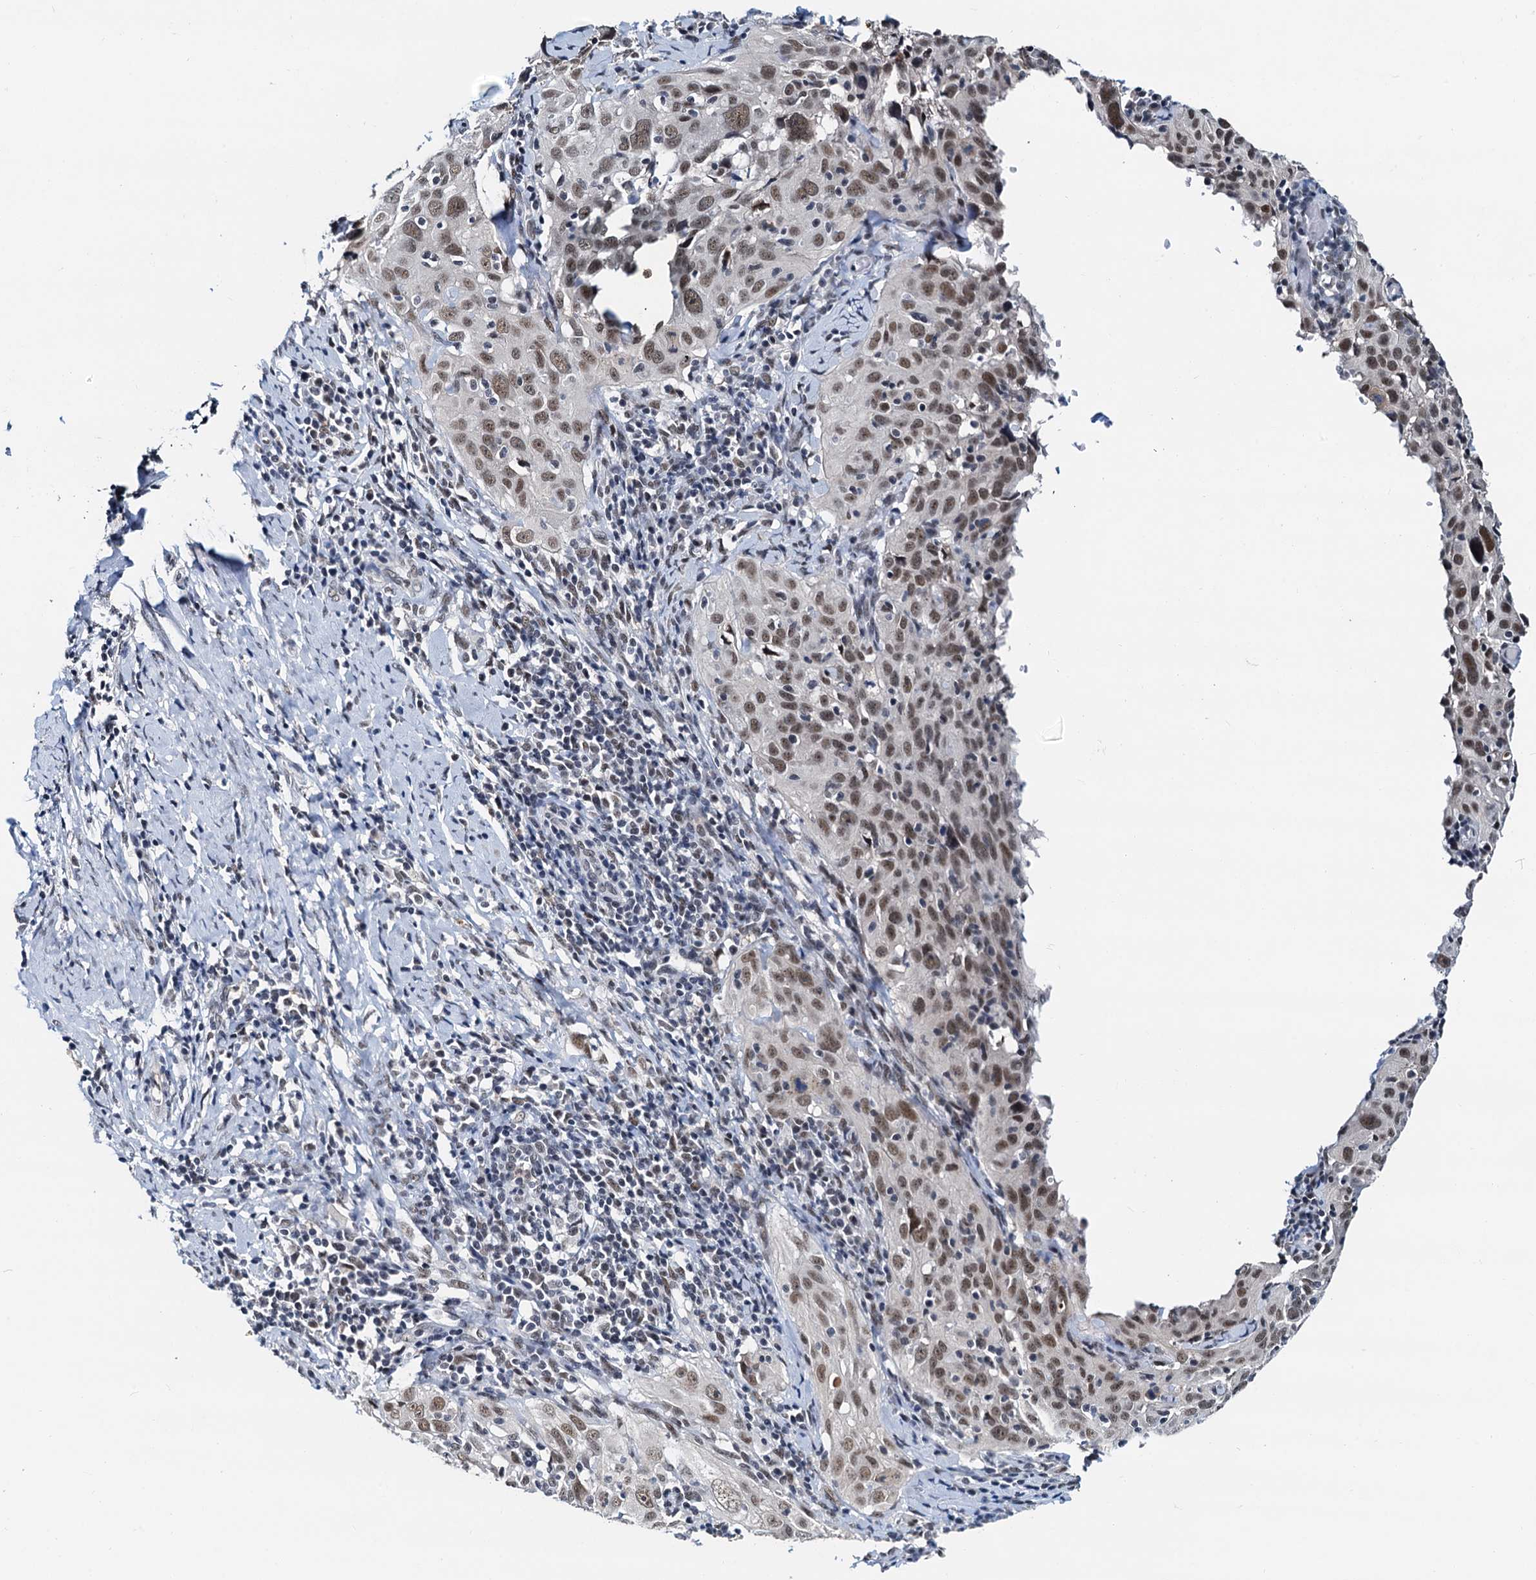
{"staining": {"intensity": "moderate", "quantity": ">75%", "location": "nuclear"}, "tissue": "cervical cancer", "cell_type": "Tumor cells", "image_type": "cancer", "snomed": [{"axis": "morphology", "description": "Squamous cell carcinoma, NOS"}, {"axis": "topography", "description": "Cervix"}], "caption": "The immunohistochemical stain shows moderate nuclear staining in tumor cells of cervical squamous cell carcinoma tissue.", "gene": "SNRPD1", "patient": {"sex": "female", "age": 31}}